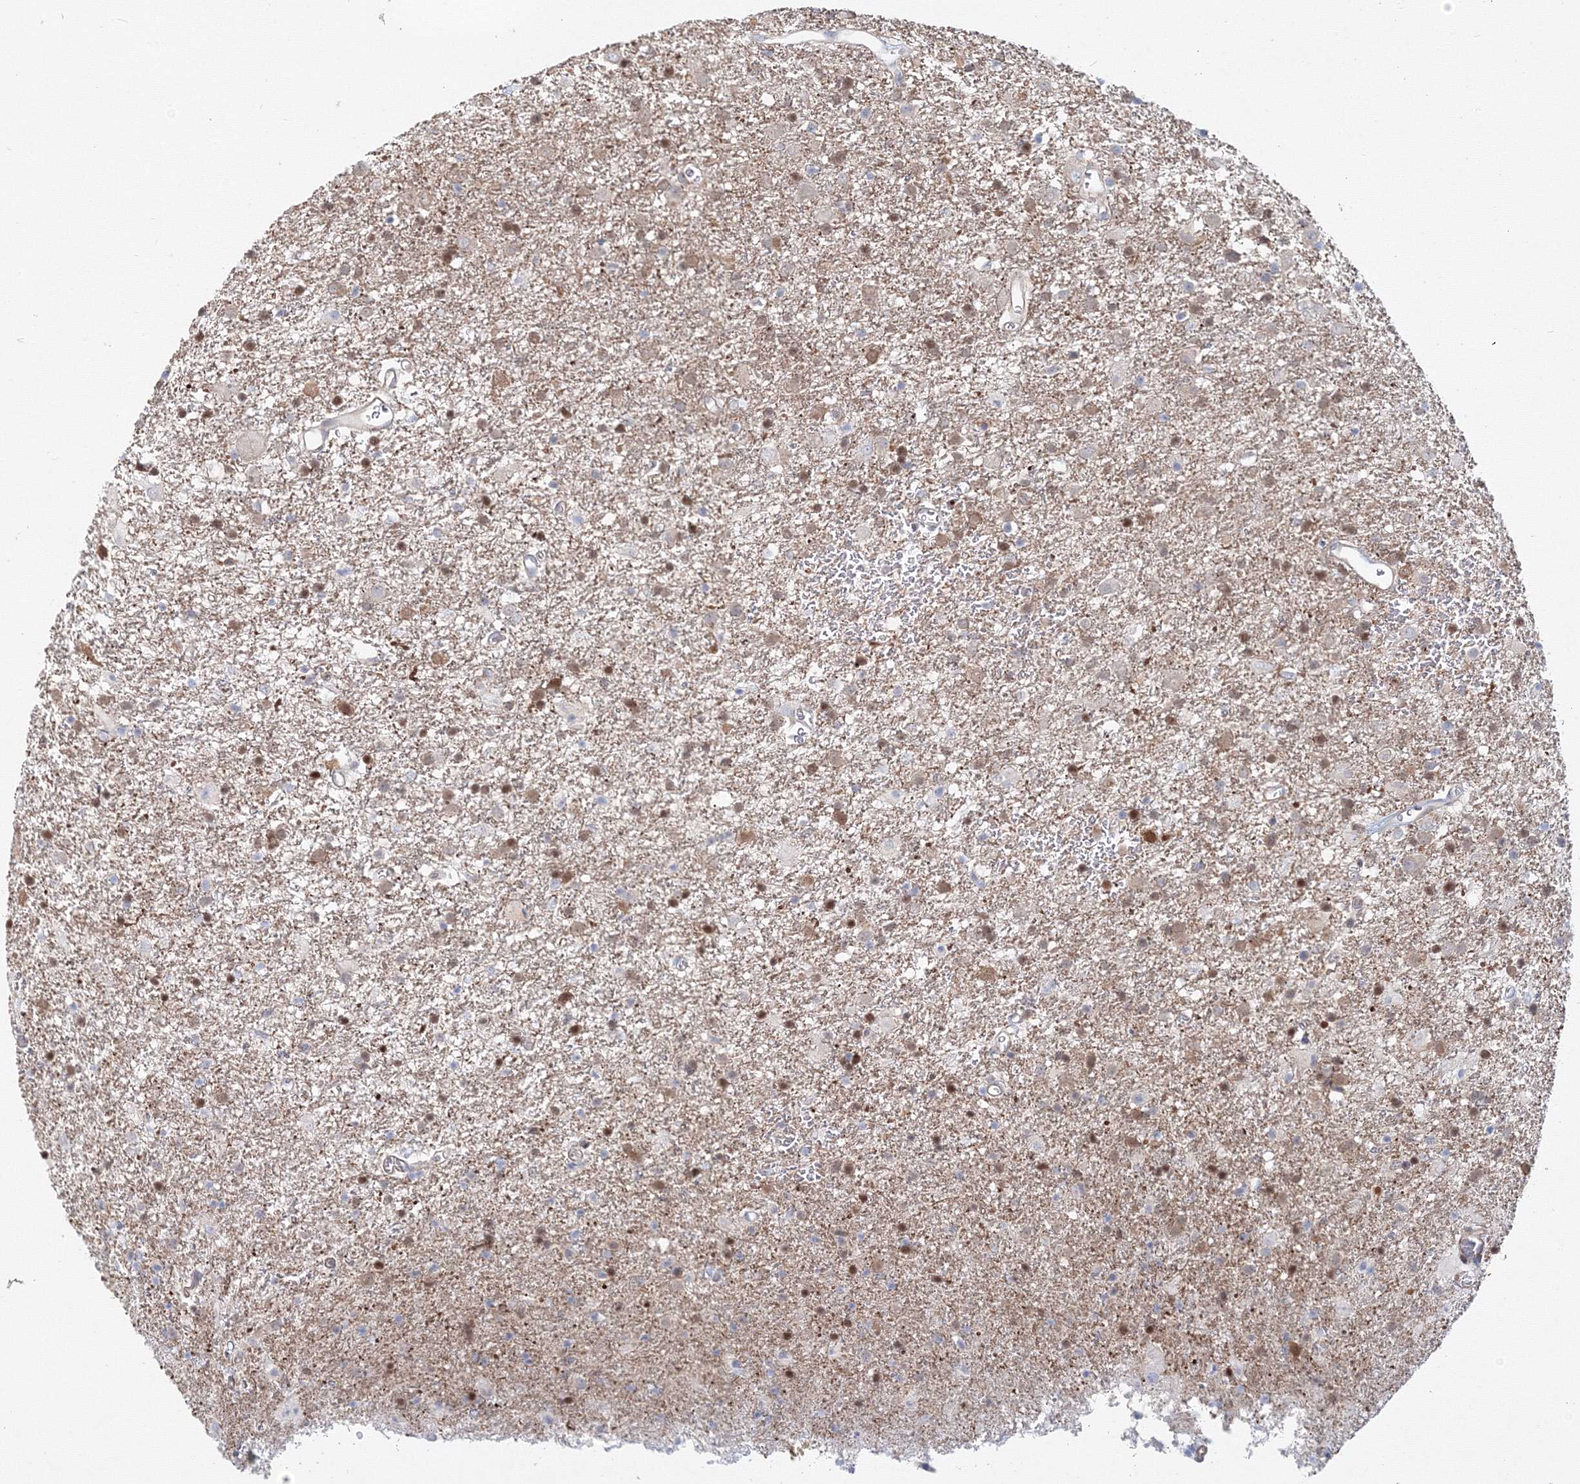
{"staining": {"intensity": "weak", "quantity": "<25%", "location": "cytoplasmic/membranous"}, "tissue": "glioma", "cell_type": "Tumor cells", "image_type": "cancer", "snomed": [{"axis": "morphology", "description": "Glioma, malignant, Low grade"}, {"axis": "topography", "description": "Brain"}], "caption": "This is a micrograph of immunohistochemistry (IHC) staining of glioma, which shows no positivity in tumor cells.", "gene": "ARHGAP21", "patient": {"sex": "male", "age": 65}}